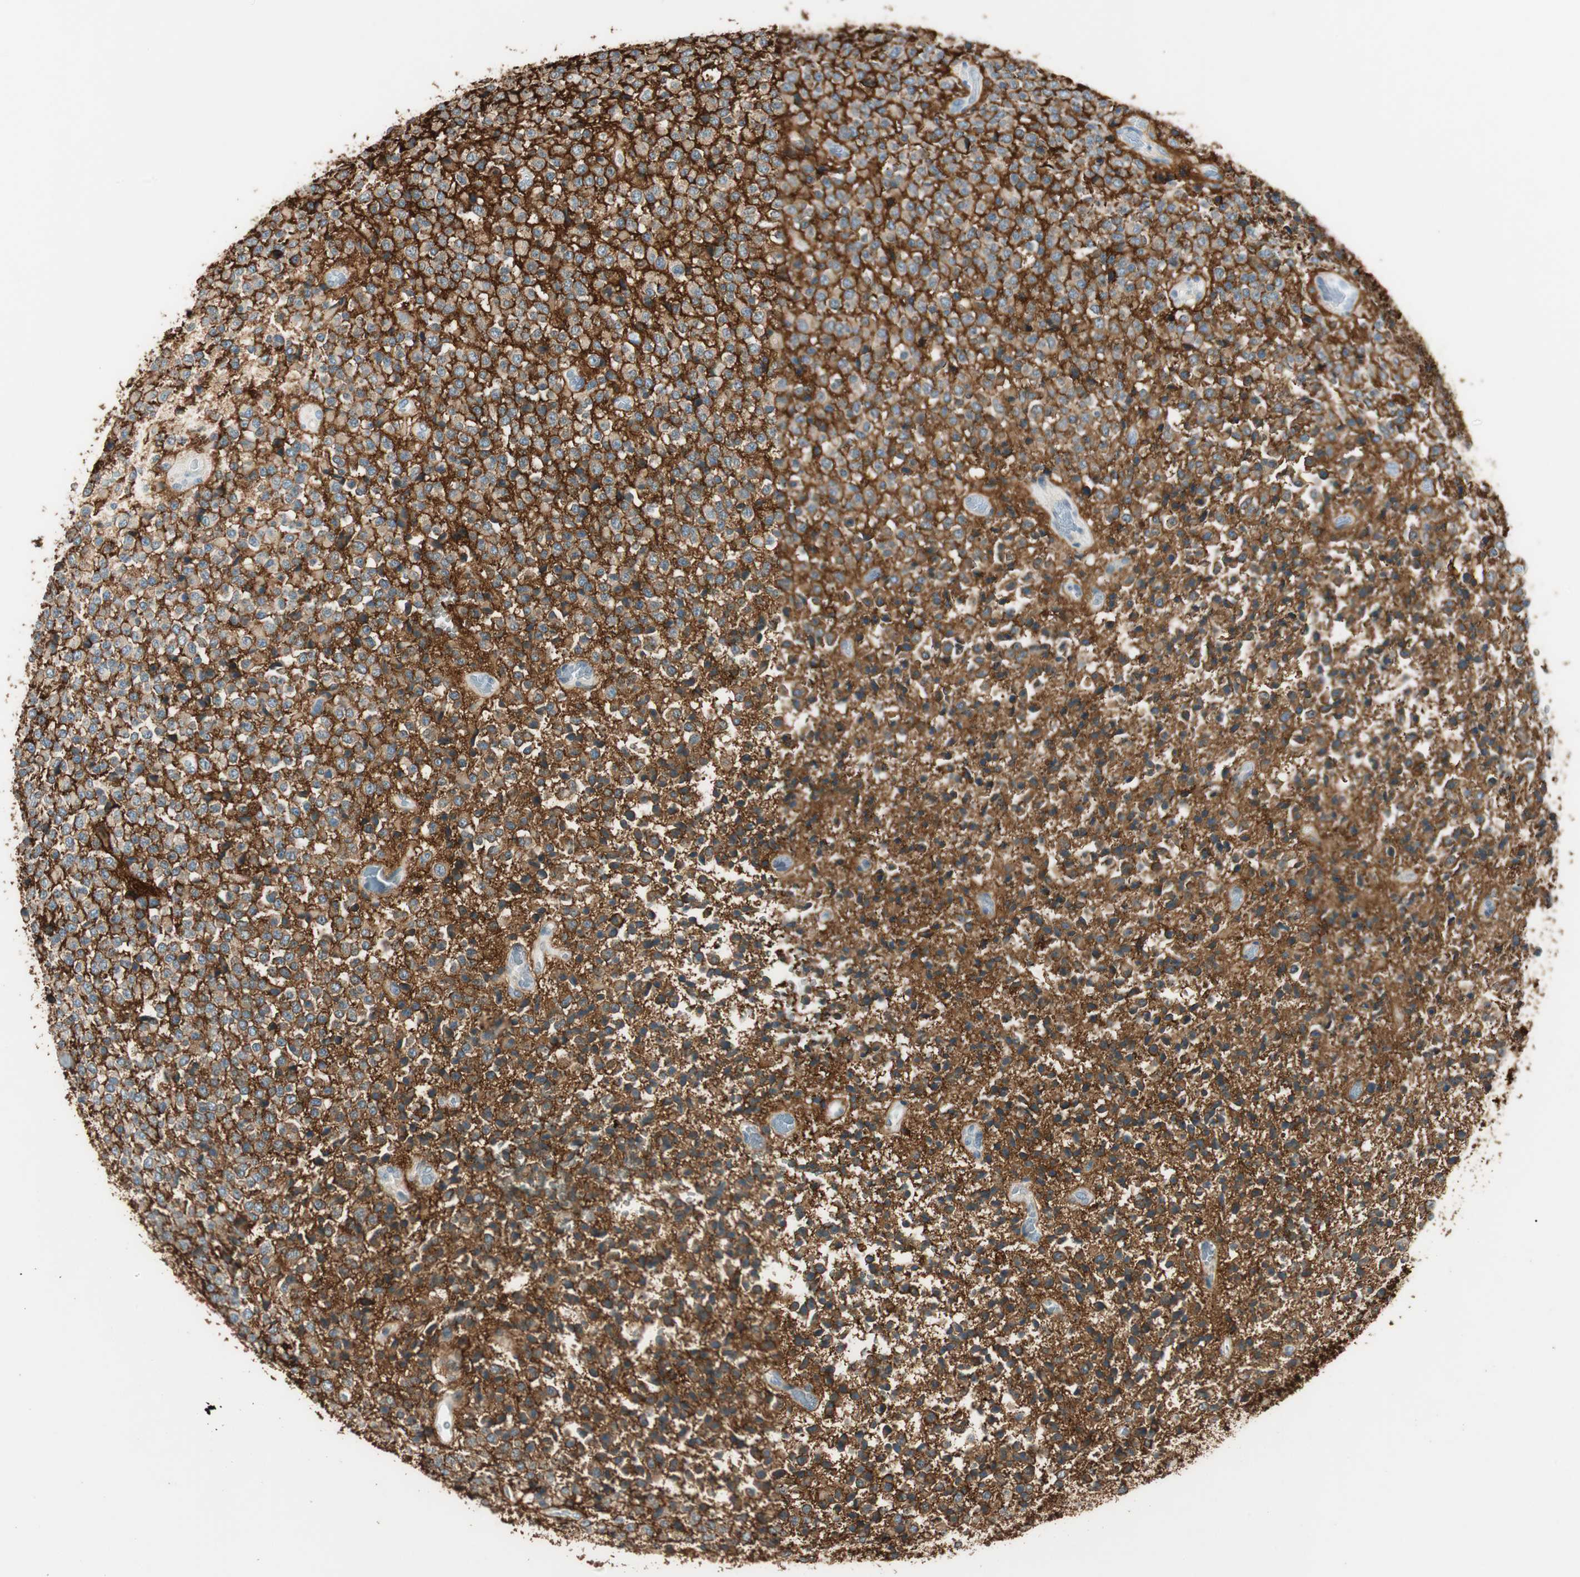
{"staining": {"intensity": "negative", "quantity": "none", "location": "none"}, "tissue": "glioma", "cell_type": "Tumor cells", "image_type": "cancer", "snomed": [{"axis": "morphology", "description": "Glioma, malignant, High grade"}, {"axis": "topography", "description": "pancreas cauda"}], "caption": "The histopathology image exhibits no staining of tumor cells in glioma.", "gene": "GNAO1", "patient": {"sex": "male", "age": 60}}